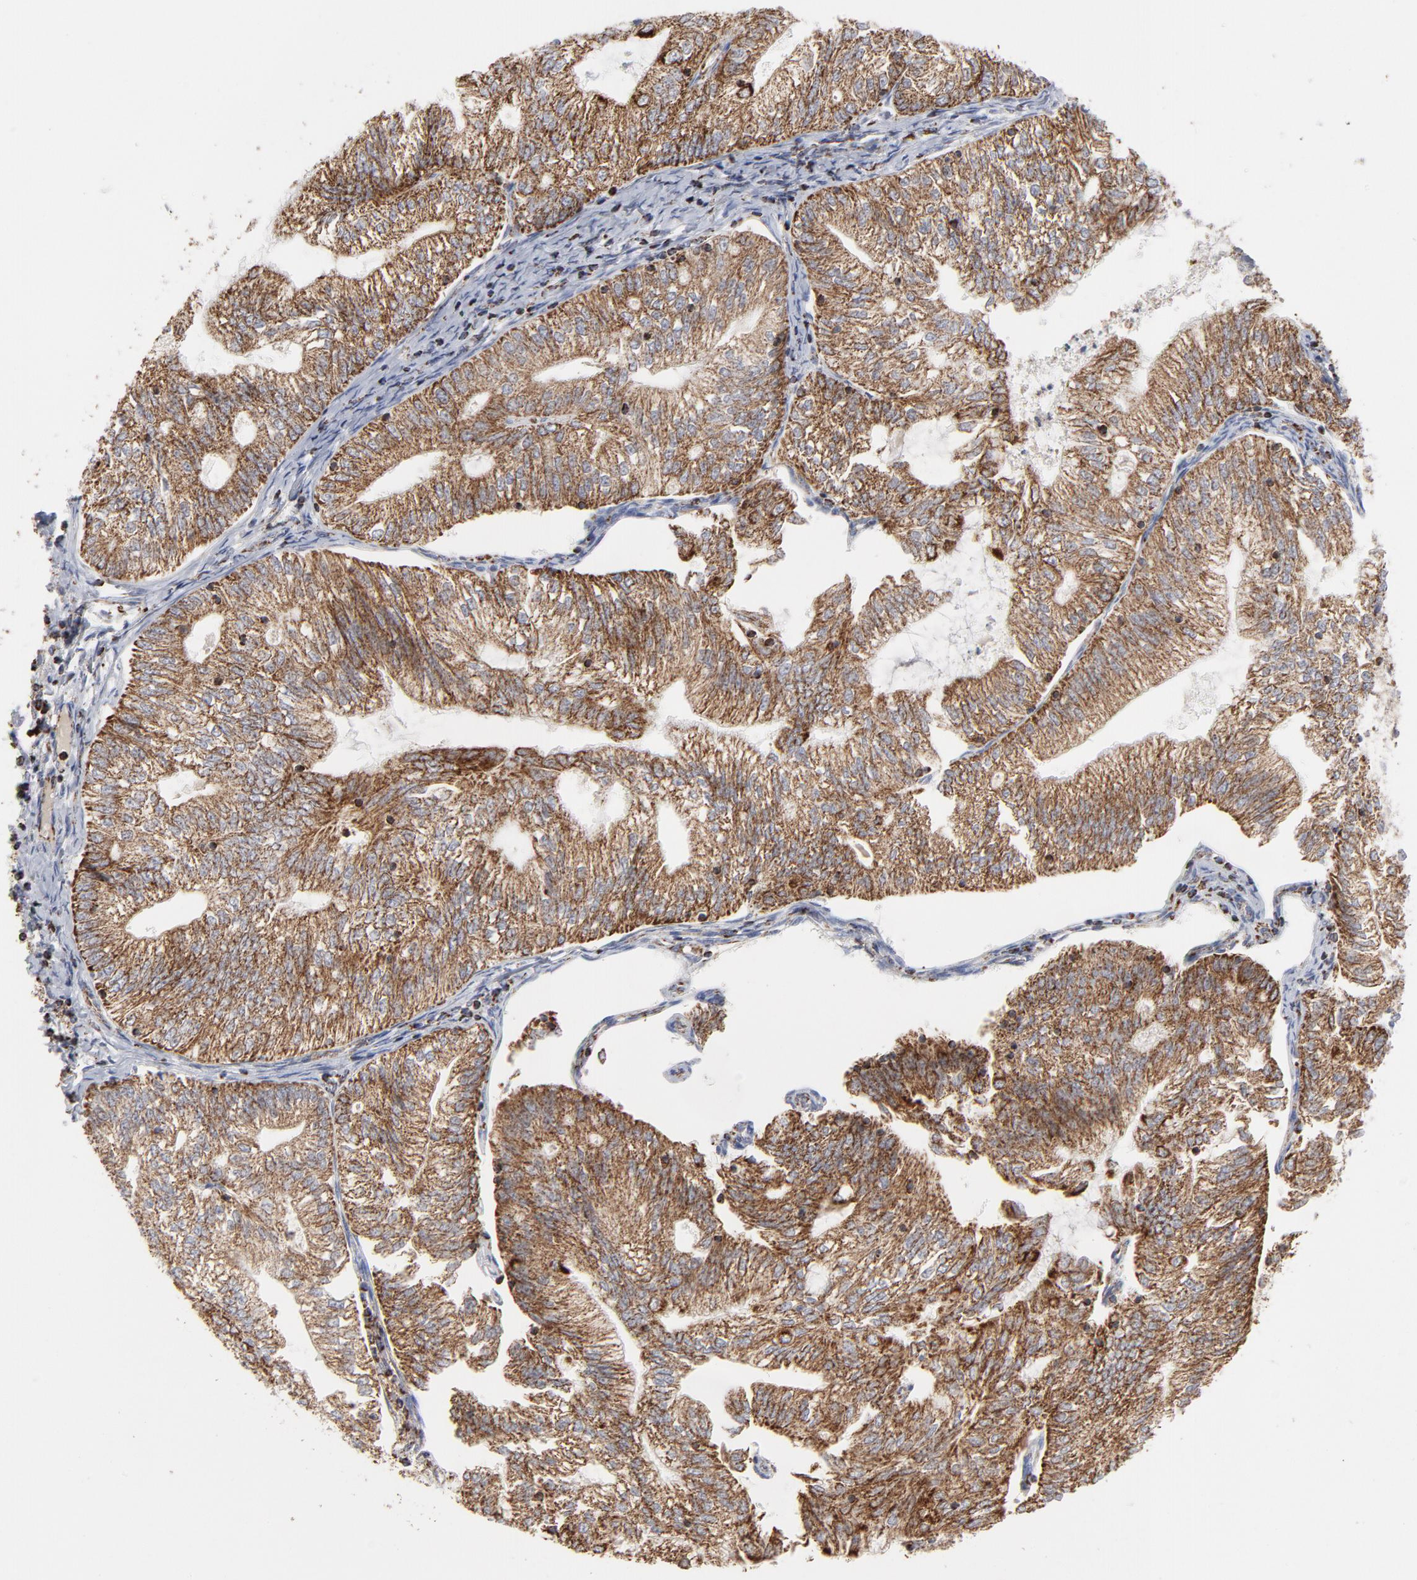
{"staining": {"intensity": "strong", "quantity": ">75%", "location": "cytoplasmic/membranous"}, "tissue": "endometrial cancer", "cell_type": "Tumor cells", "image_type": "cancer", "snomed": [{"axis": "morphology", "description": "Adenocarcinoma, NOS"}, {"axis": "topography", "description": "Endometrium"}], "caption": "Brown immunohistochemical staining in human endometrial adenocarcinoma shows strong cytoplasmic/membranous staining in about >75% of tumor cells.", "gene": "ASB3", "patient": {"sex": "female", "age": 69}}